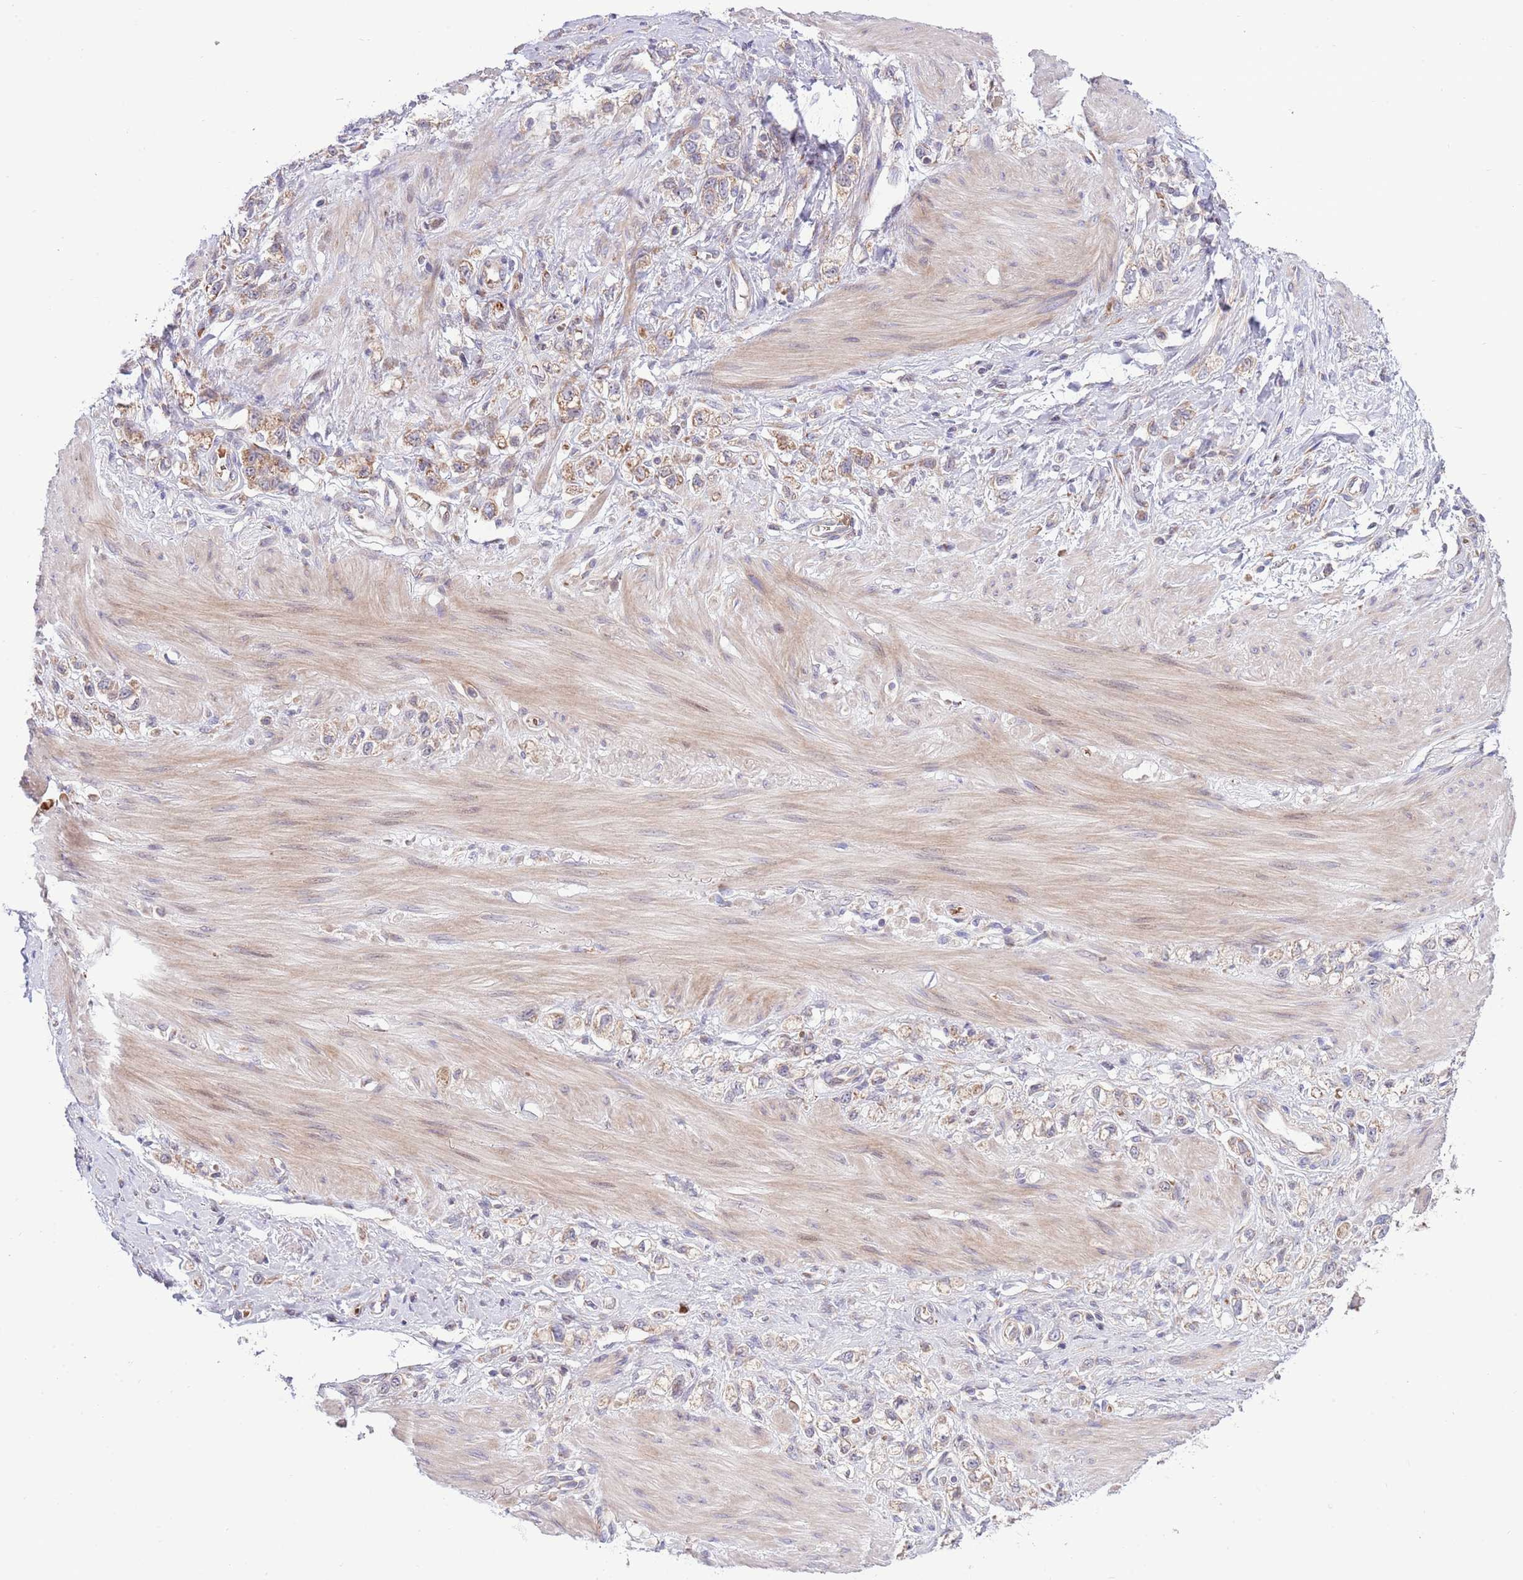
{"staining": {"intensity": "moderate", "quantity": ">75%", "location": "cytoplasmic/membranous"}, "tissue": "stomach cancer", "cell_type": "Tumor cells", "image_type": "cancer", "snomed": [{"axis": "morphology", "description": "Adenocarcinoma, NOS"}, {"axis": "topography", "description": "Stomach"}], "caption": "IHC histopathology image of neoplastic tissue: human adenocarcinoma (stomach) stained using IHC demonstrates medium levels of moderate protein expression localized specifically in the cytoplasmic/membranous of tumor cells, appearing as a cytoplasmic/membranous brown color.", "gene": "DAND5", "patient": {"sex": "female", "age": 65}}